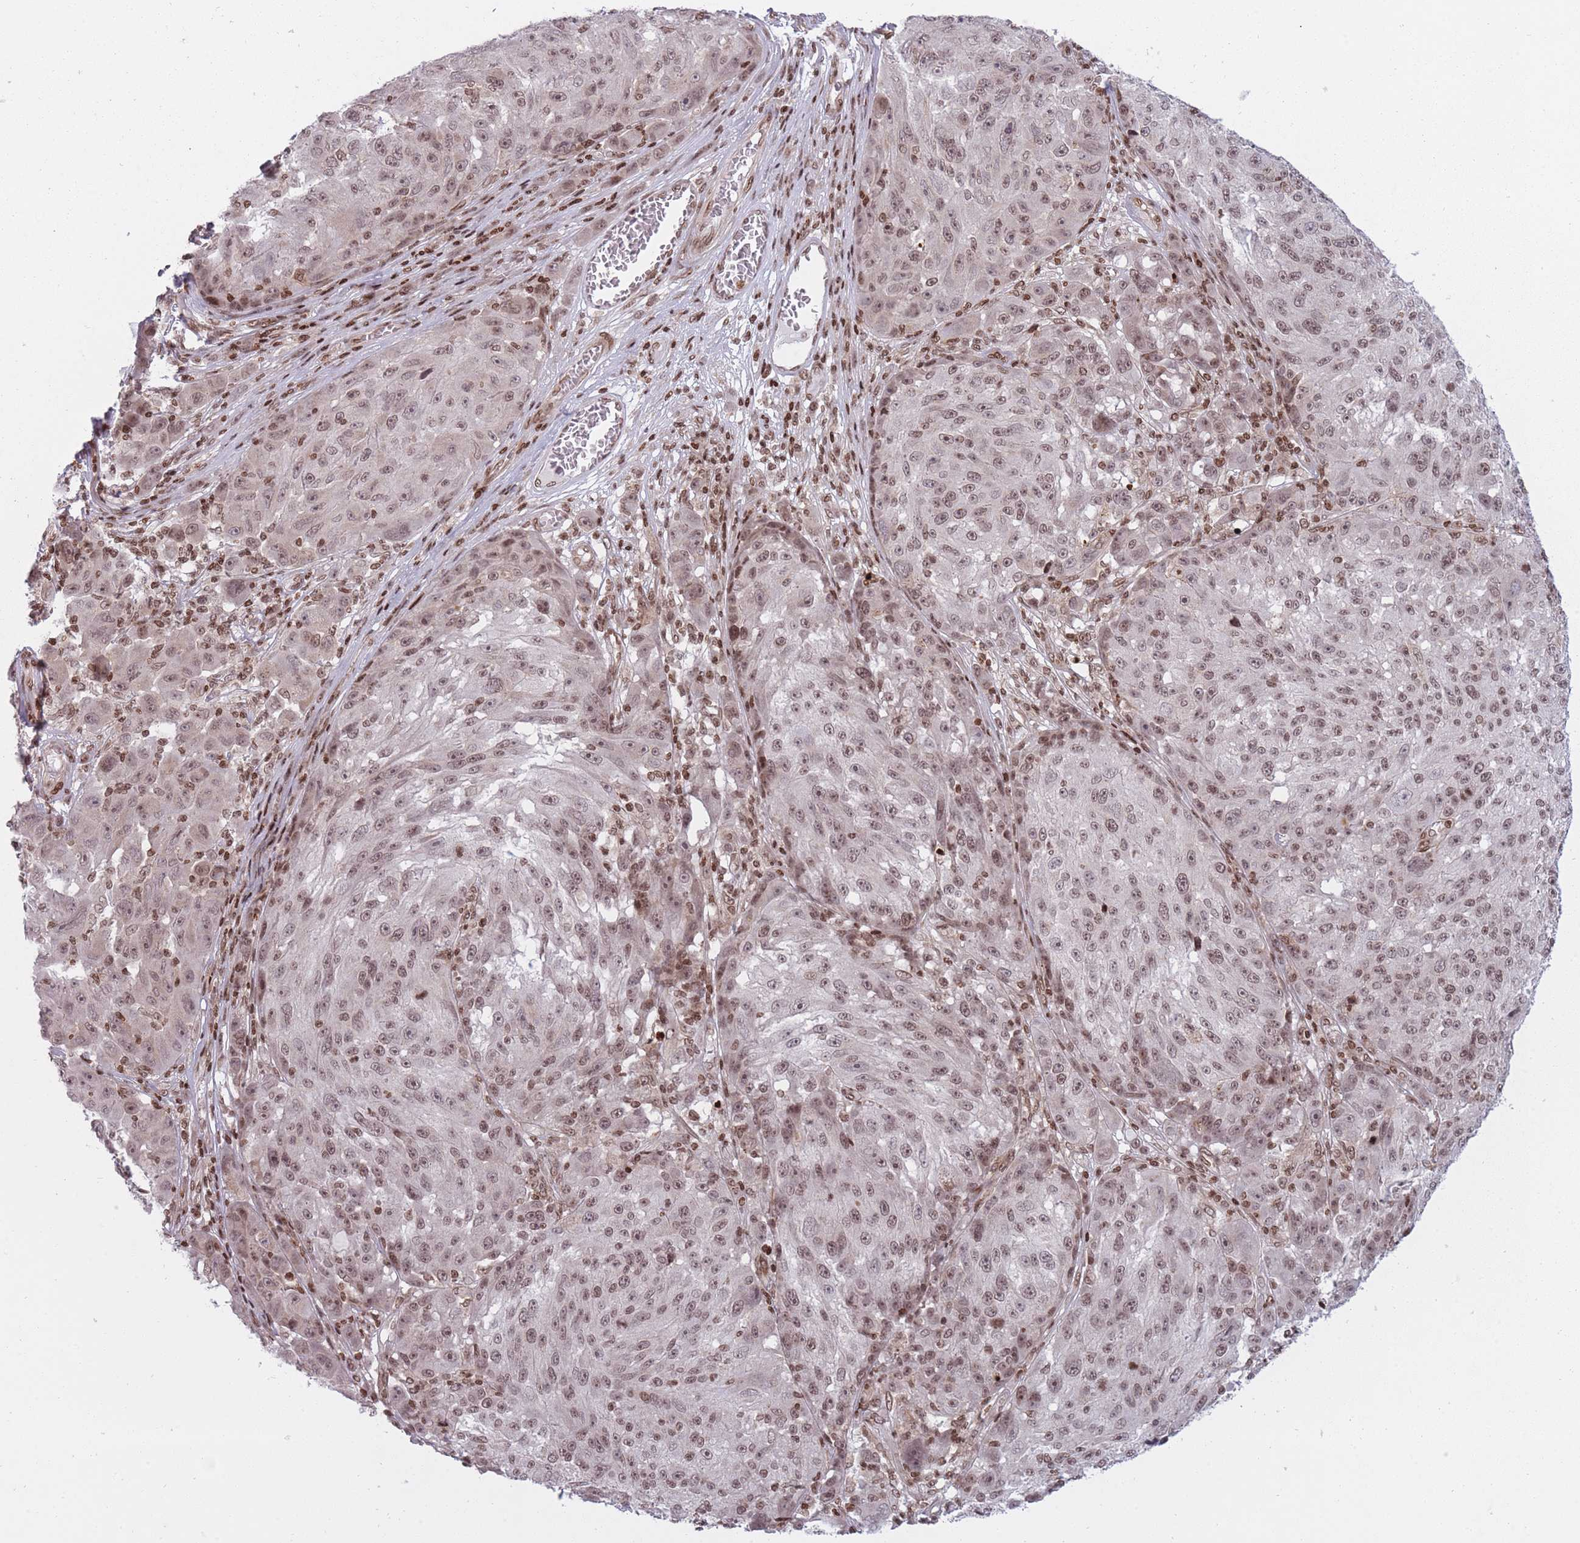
{"staining": {"intensity": "moderate", "quantity": ">75%", "location": "nuclear"}, "tissue": "melanoma", "cell_type": "Tumor cells", "image_type": "cancer", "snomed": [{"axis": "morphology", "description": "Malignant melanoma, NOS"}, {"axis": "topography", "description": "Skin"}], "caption": "Immunohistochemical staining of melanoma shows moderate nuclear protein positivity in approximately >75% of tumor cells.", "gene": "TMC6", "patient": {"sex": "male", "age": 53}}